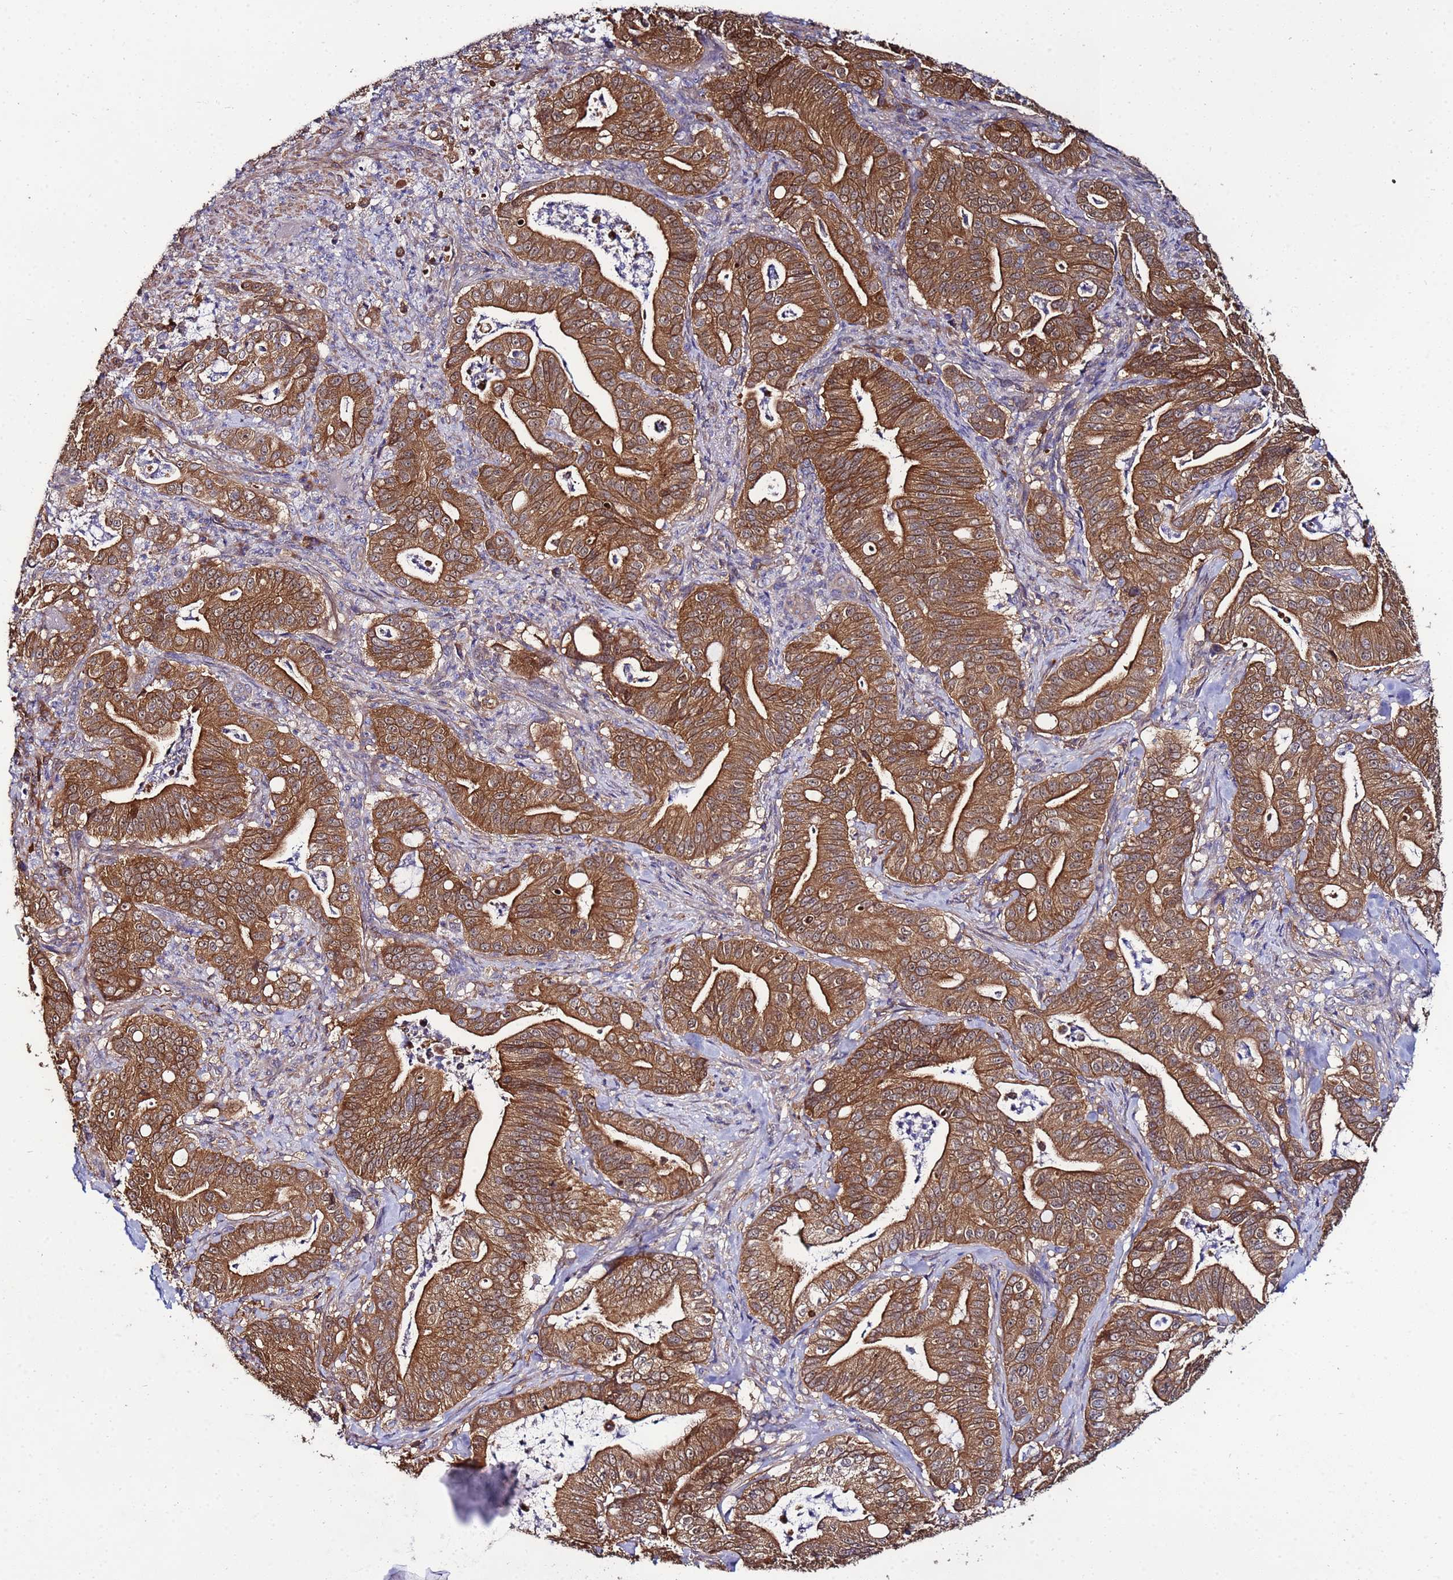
{"staining": {"intensity": "moderate", "quantity": ">75%", "location": "cytoplasmic/membranous"}, "tissue": "pancreatic cancer", "cell_type": "Tumor cells", "image_type": "cancer", "snomed": [{"axis": "morphology", "description": "Adenocarcinoma, NOS"}, {"axis": "topography", "description": "Pancreas"}], "caption": "A brown stain highlights moderate cytoplasmic/membranous positivity of a protein in human pancreatic cancer (adenocarcinoma) tumor cells.", "gene": "NAXE", "patient": {"sex": "male", "age": 71}}